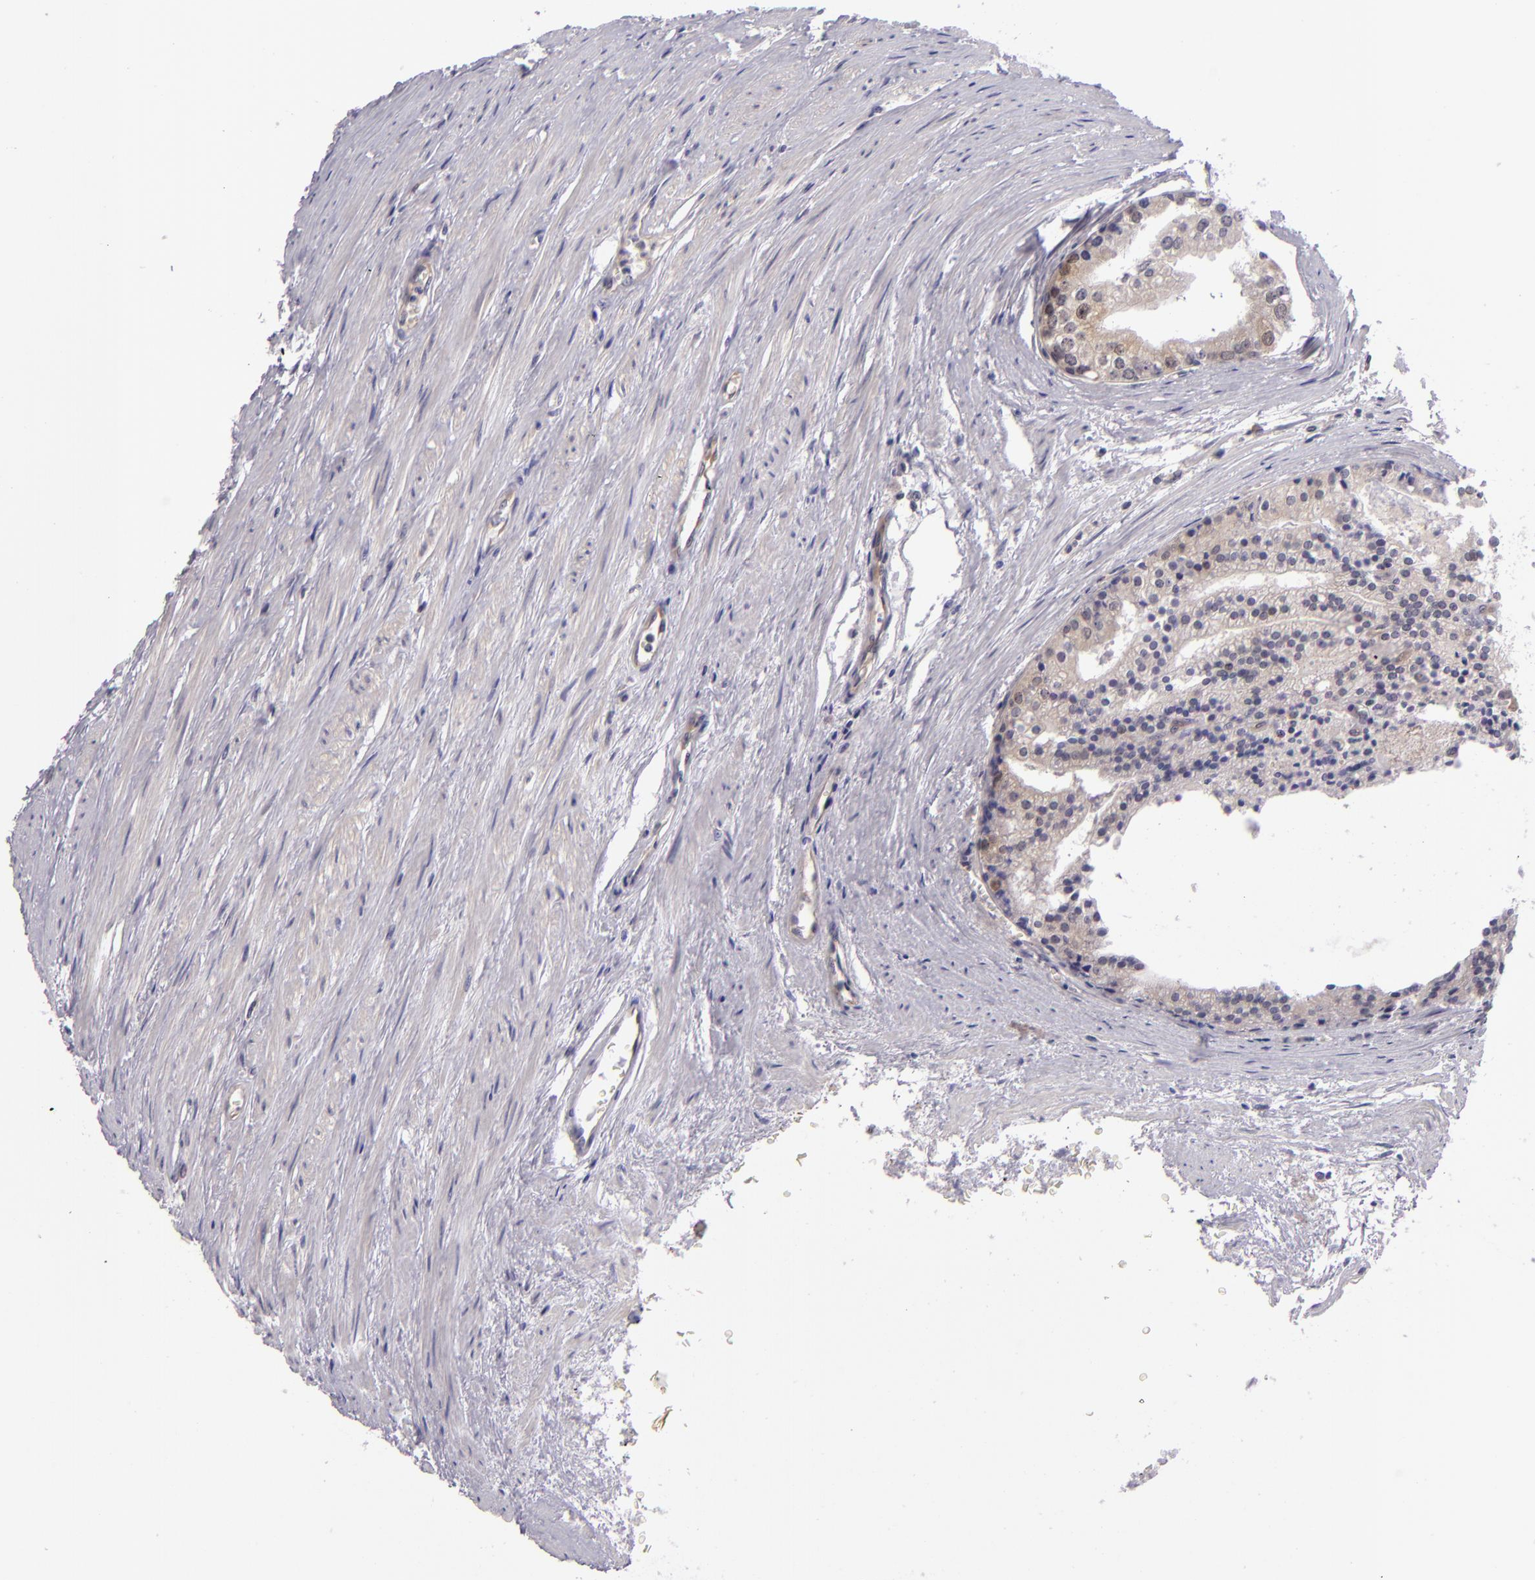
{"staining": {"intensity": "negative", "quantity": "none", "location": "none"}, "tissue": "prostate cancer", "cell_type": "Tumor cells", "image_type": "cancer", "snomed": [{"axis": "morphology", "description": "Adenocarcinoma, High grade"}, {"axis": "topography", "description": "Prostate"}], "caption": "Tumor cells are negative for protein expression in human prostate cancer (adenocarcinoma (high-grade)).", "gene": "CSE1L", "patient": {"sex": "male", "age": 56}}